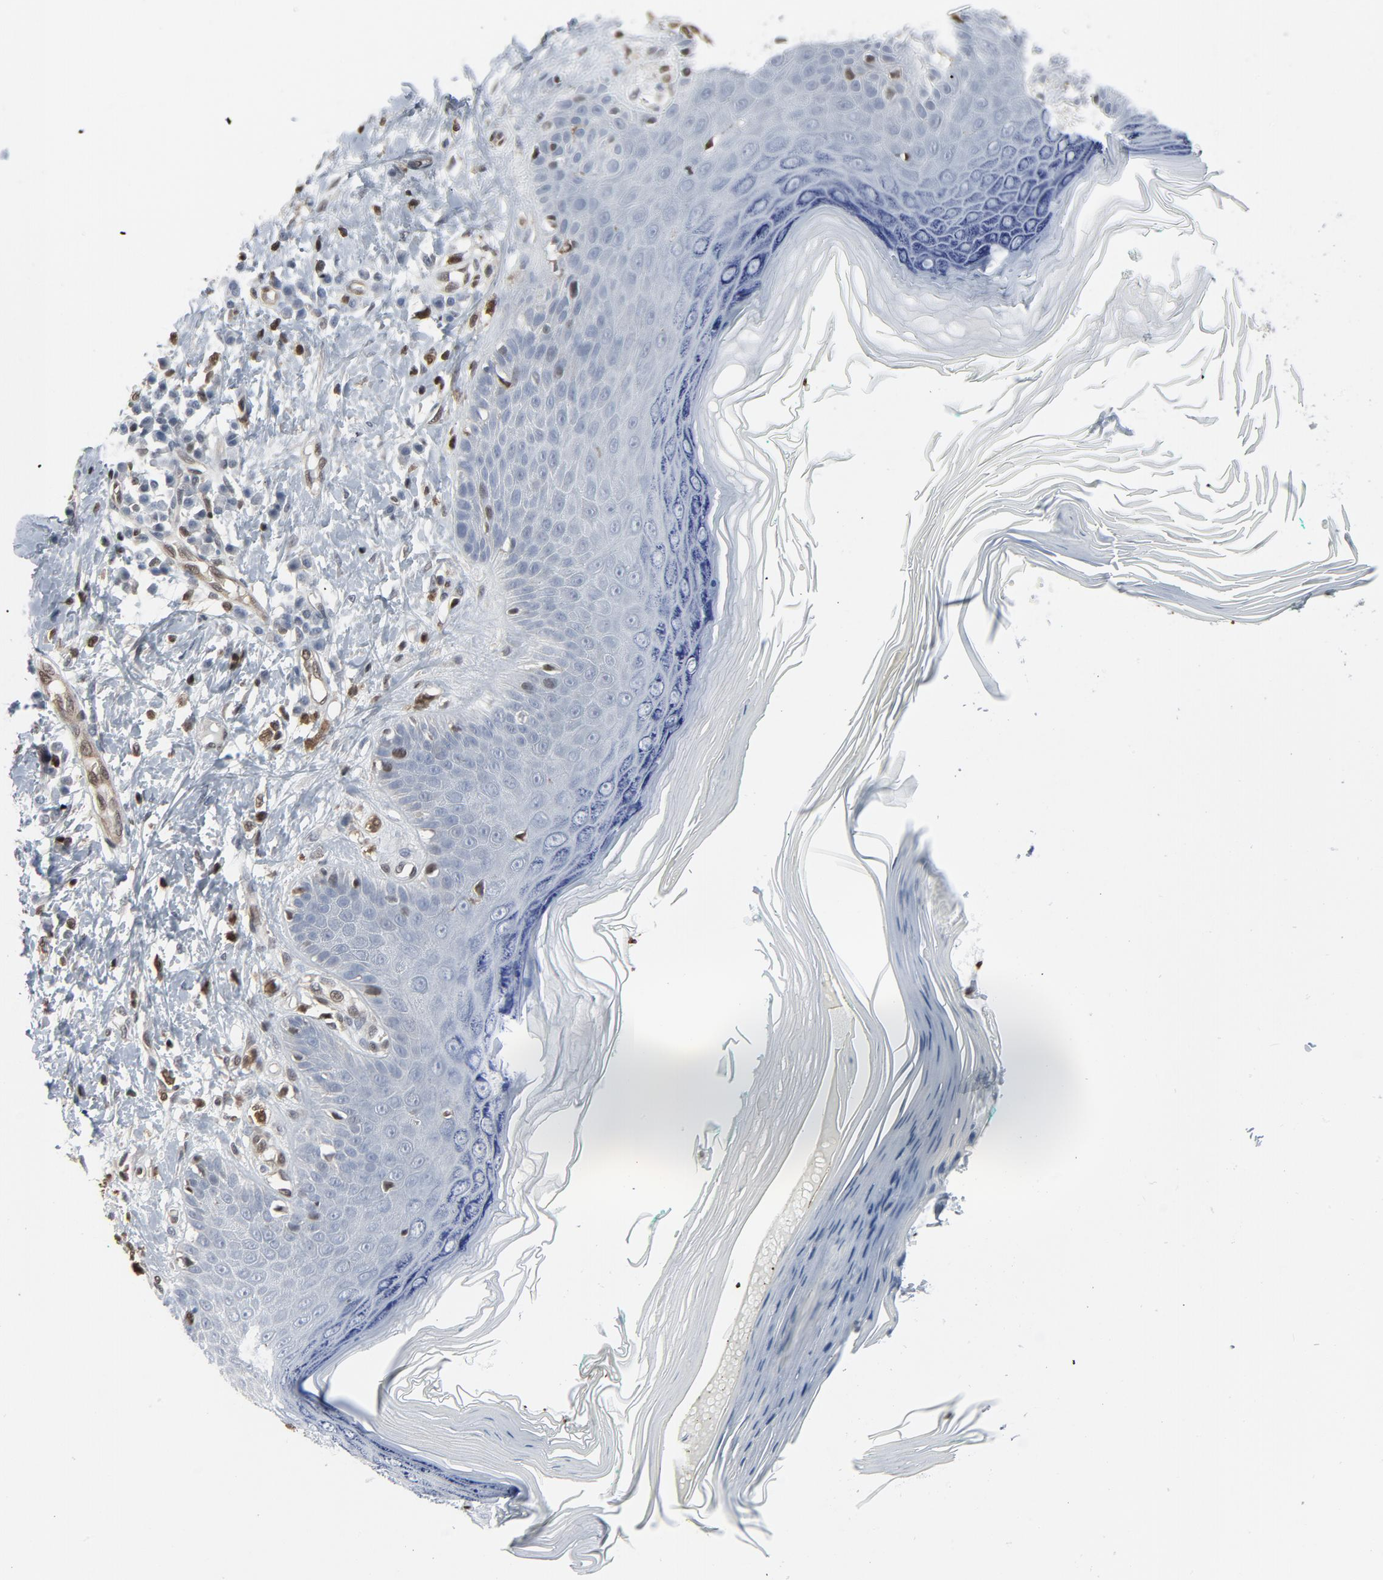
{"staining": {"intensity": "negative", "quantity": "none", "location": "none"}, "tissue": "skin cancer", "cell_type": "Tumor cells", "image_type": "cancer", "snomed": [{"axis": "morphology", "description": "Normal tissue, NOS"}, {"axis": "morphology", "description": "Basal cell carcinoma"}, {"axis": "topography", "description": "Skin"}], "caption": "Immunohistochemistry of skin cancer reveals no staining in tumor cells.", "gene": "STAT5A", "patient": {"sex": "male", "age": 77}}